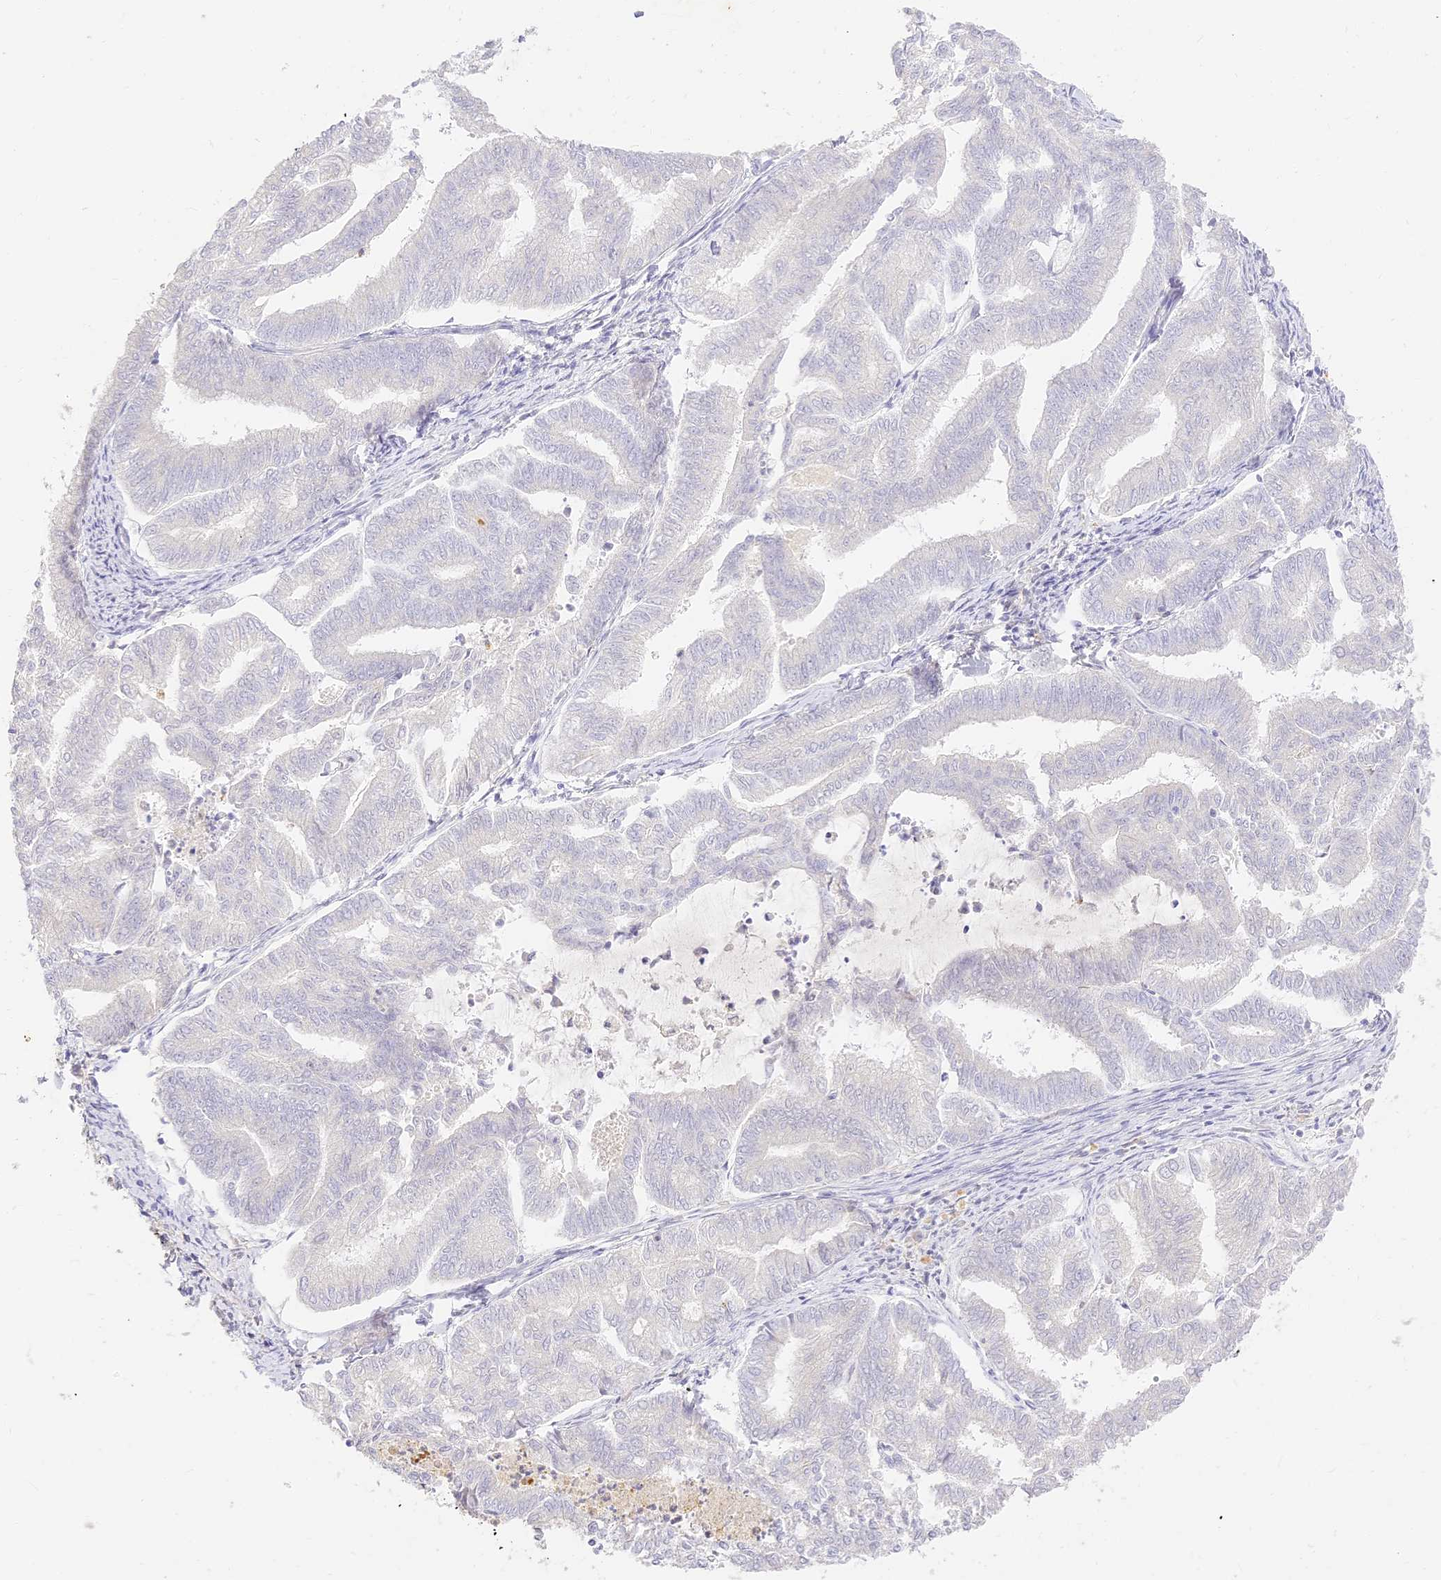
{"staining": {"intensity": "negative", "quantity": "none", "location": "none"}, "tissue": "endometrial cancer", "cell_type": "Tumor cells", "image_type": "cancer", "snomed": [{"axis": "morphology", "description": "Adenocarcinoma, NOS"}, {"axis": "topography", "description": "Endometrium"}], "caption": "Endometrial cancer (adenocarcinoma) was stained to show a protein in brown. There is no significant positivity in tumor cells. Brightfield microscopy of immunohistochemistry stained with DAB (3,3'-diaminobenzidine) (brown) and hematoxylin (blue), captured at high magnification.", "gene": "SEC13", "patient": {"sex": "female", "age": 79}}